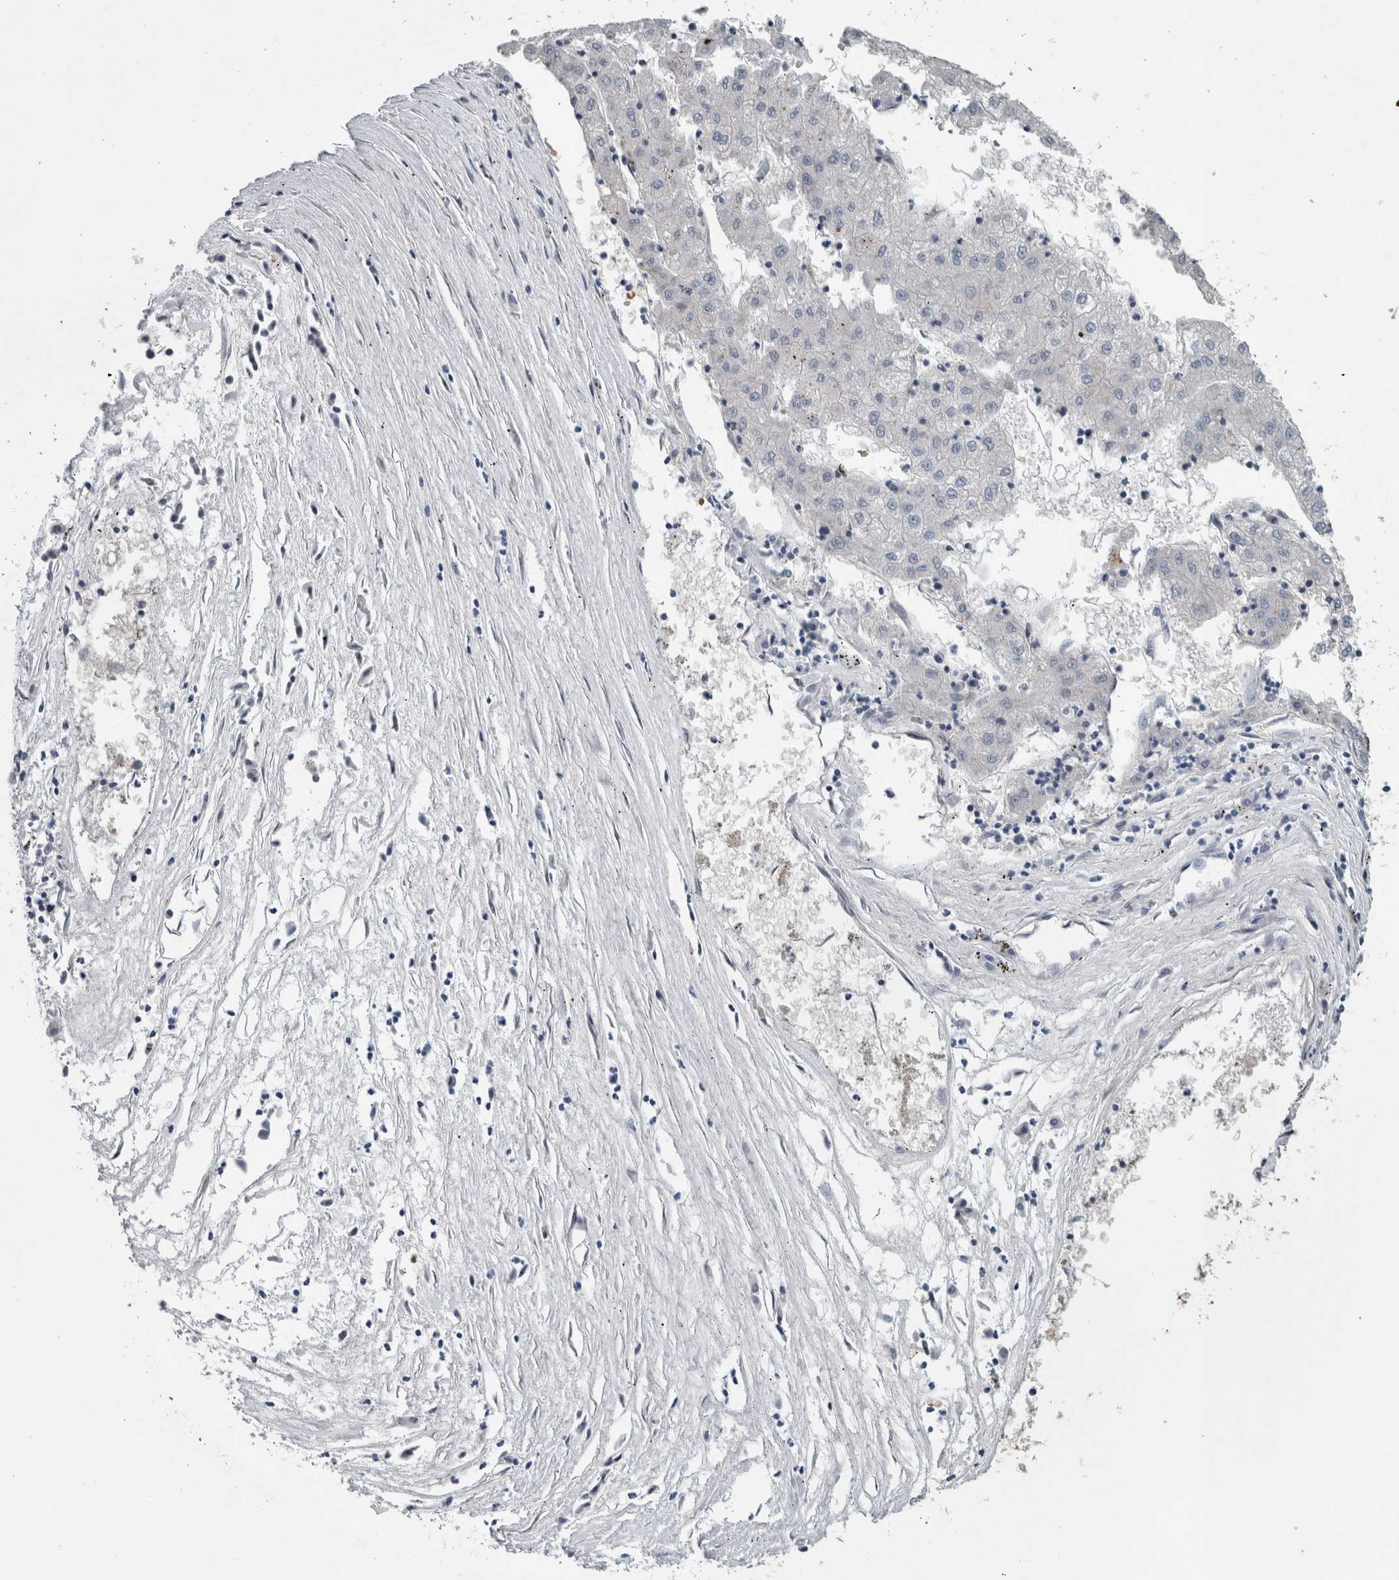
{"staining": {"intensity": "weak", "quantity": "<25%", "location": "cytoplasmic/membranous"}, "tissue": "liver cancer", "cell_type": "Tumor cells", "image_type": "cancer", "snomed": [{"axis": "morphology", "description": "Carcinoma, Hepatocellular, NOS"}, {"axis": "topography", "description": "Liver"}], "caption": "Immunohistochemical staining of human liver cancer (hepatocellular carcinoma) displays no significant staining in tumor cells. (IHC, brightfield microscopy, high magnification).", "gene": "SH3GL2", "patient": {"sex": "male", "age": 72}}